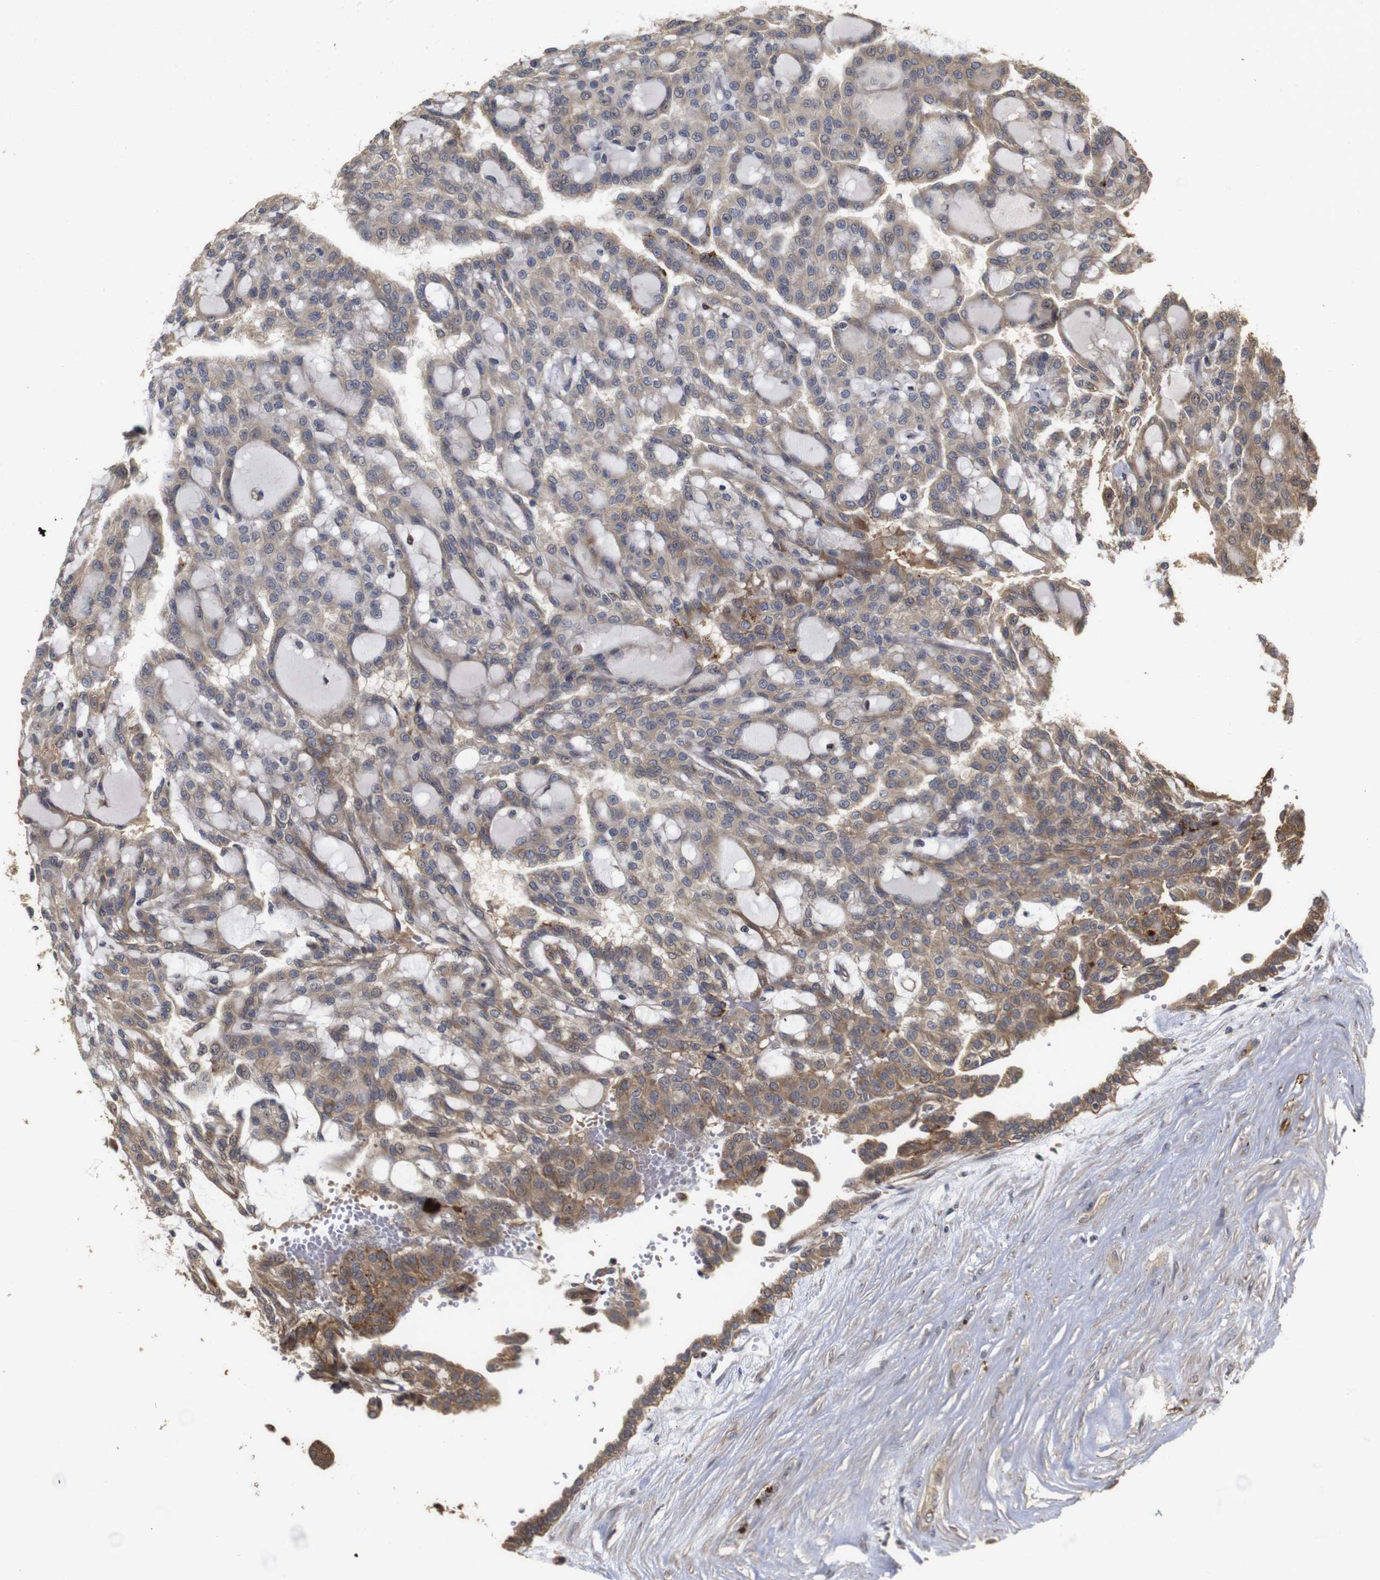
{"staining": {"intensity": "moderate", "quantity": ">75%", "location": "cytoplasmic/membranous"}, "tissue": "renal cancer", "cell_type": "Tumor cells", "image_type": "cancer", "snomed": [{"axis": "morphology", "description": "Adenocarcinoma, NOS"}, {"axis": "topography", "description": "Kidney"}], "caption": "Human renal cancer (adenocarcinoma) stained with a protein marker demonstrates moderate staining in tumor cells.", "gene": "PTPN14", "patient": {"sex": "male", "age": 63}}